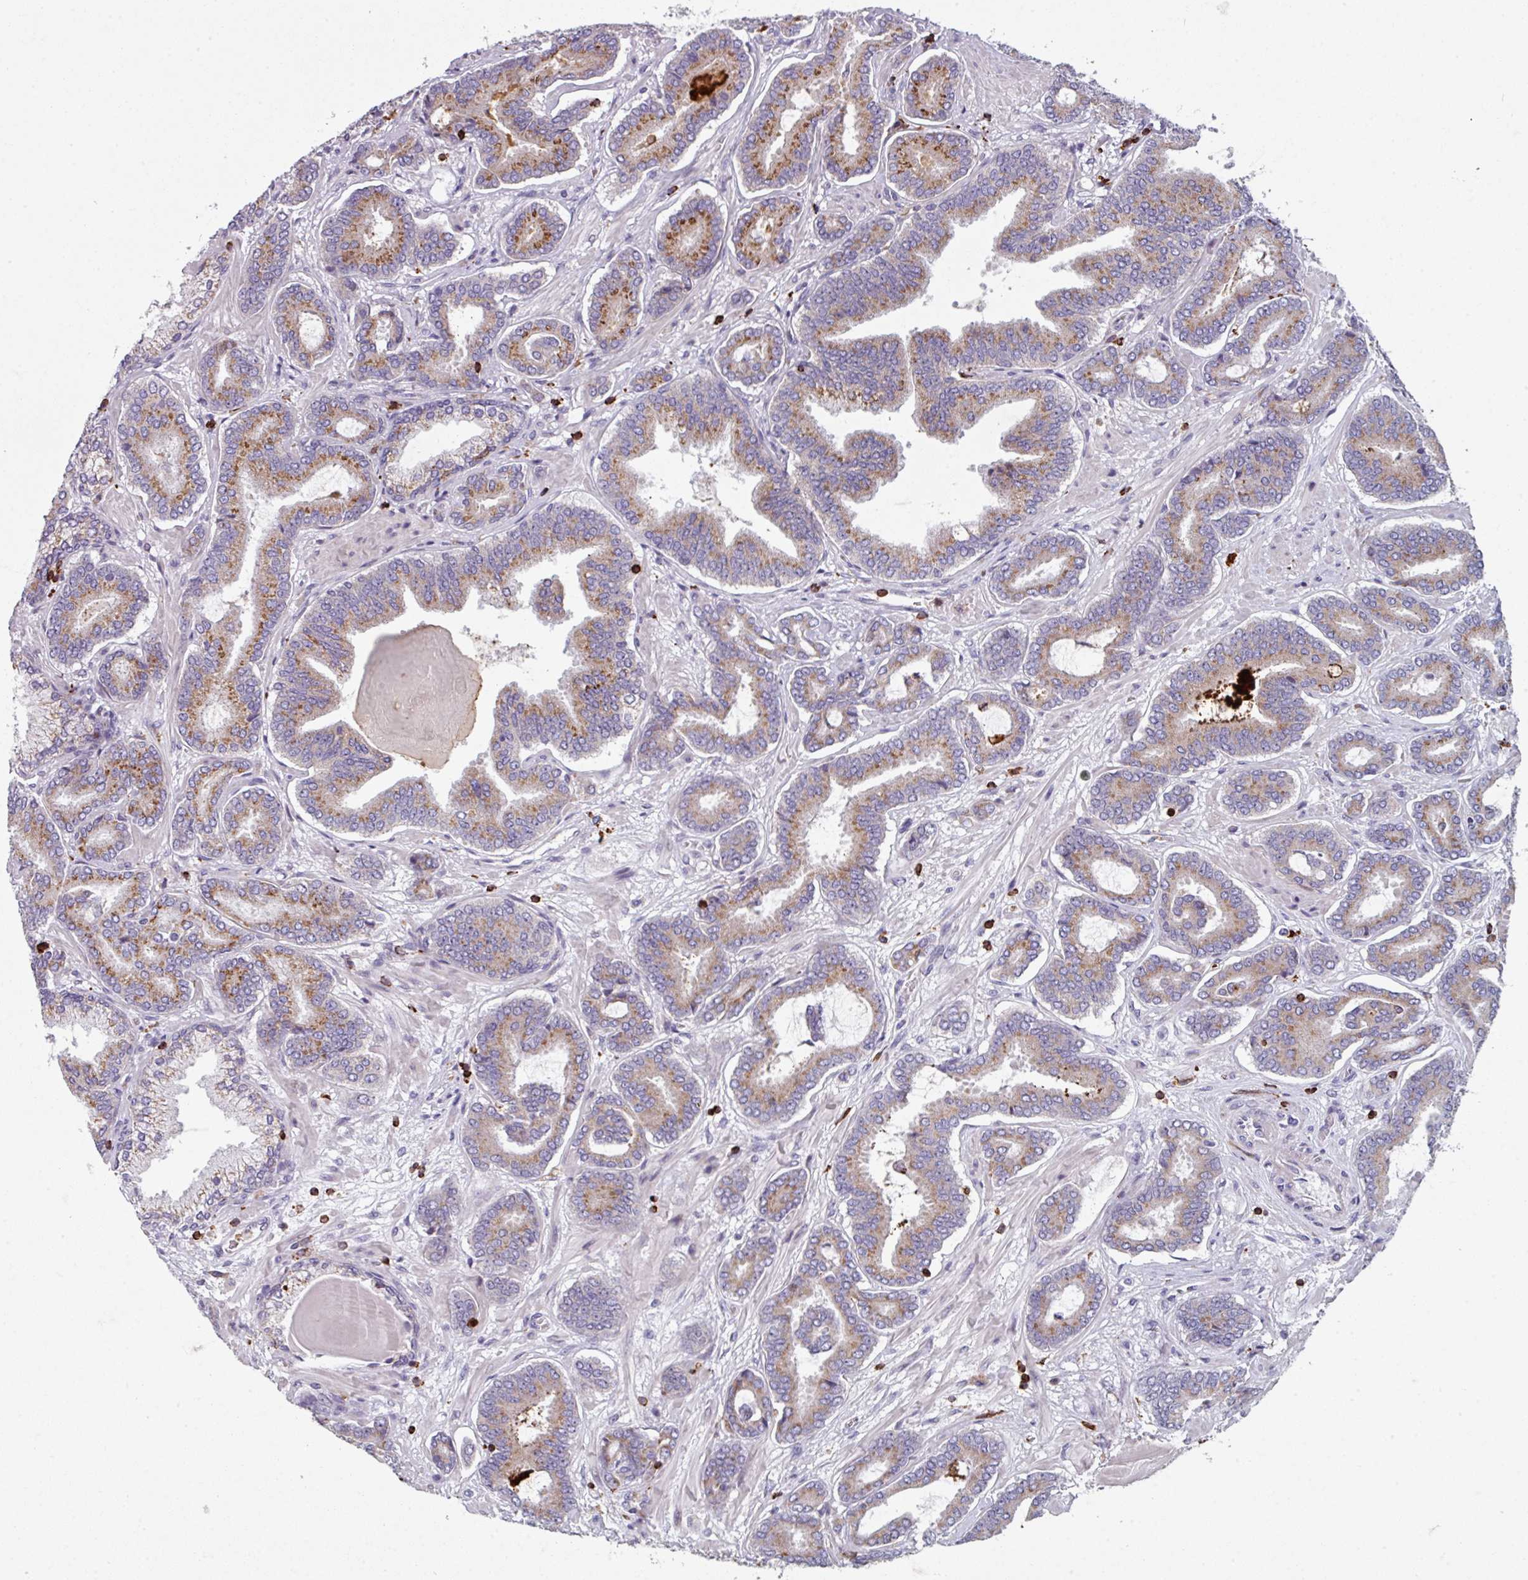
{"staining": {"intensity": "moderate", "quantity": ">75%", "location": "cytoplasmic/membranous"}, "tissue": "prostate cancer", "cell_type": "Tumor cells", "image_type": "cancer", "snomed": [{"axis": "morphology", "description": "Adenocarcinoma, Low grade"}, {"axis": "topography", "description": "Prostate and seminal vesicle, NOS"}], "caption": "High-magnification brightfield microscopy of prostate cancer (adenocarcinoma (low-grade)) stained with DAB (3,3'-diaminobenzidine) (brown) and counterstained with hematoxylin (blue). tumor cells exhibit moderate cytoplasmic/membranous staining is identified in approximately>75% of cells. Using DAB (3,3'-diaminobenzidine) (brown) and hematoxylin (blue) stains, captured at high magnification using brightfield microscopy.", "gene": "NEDD9", "patient": {"sex": "male", "age": 61}}